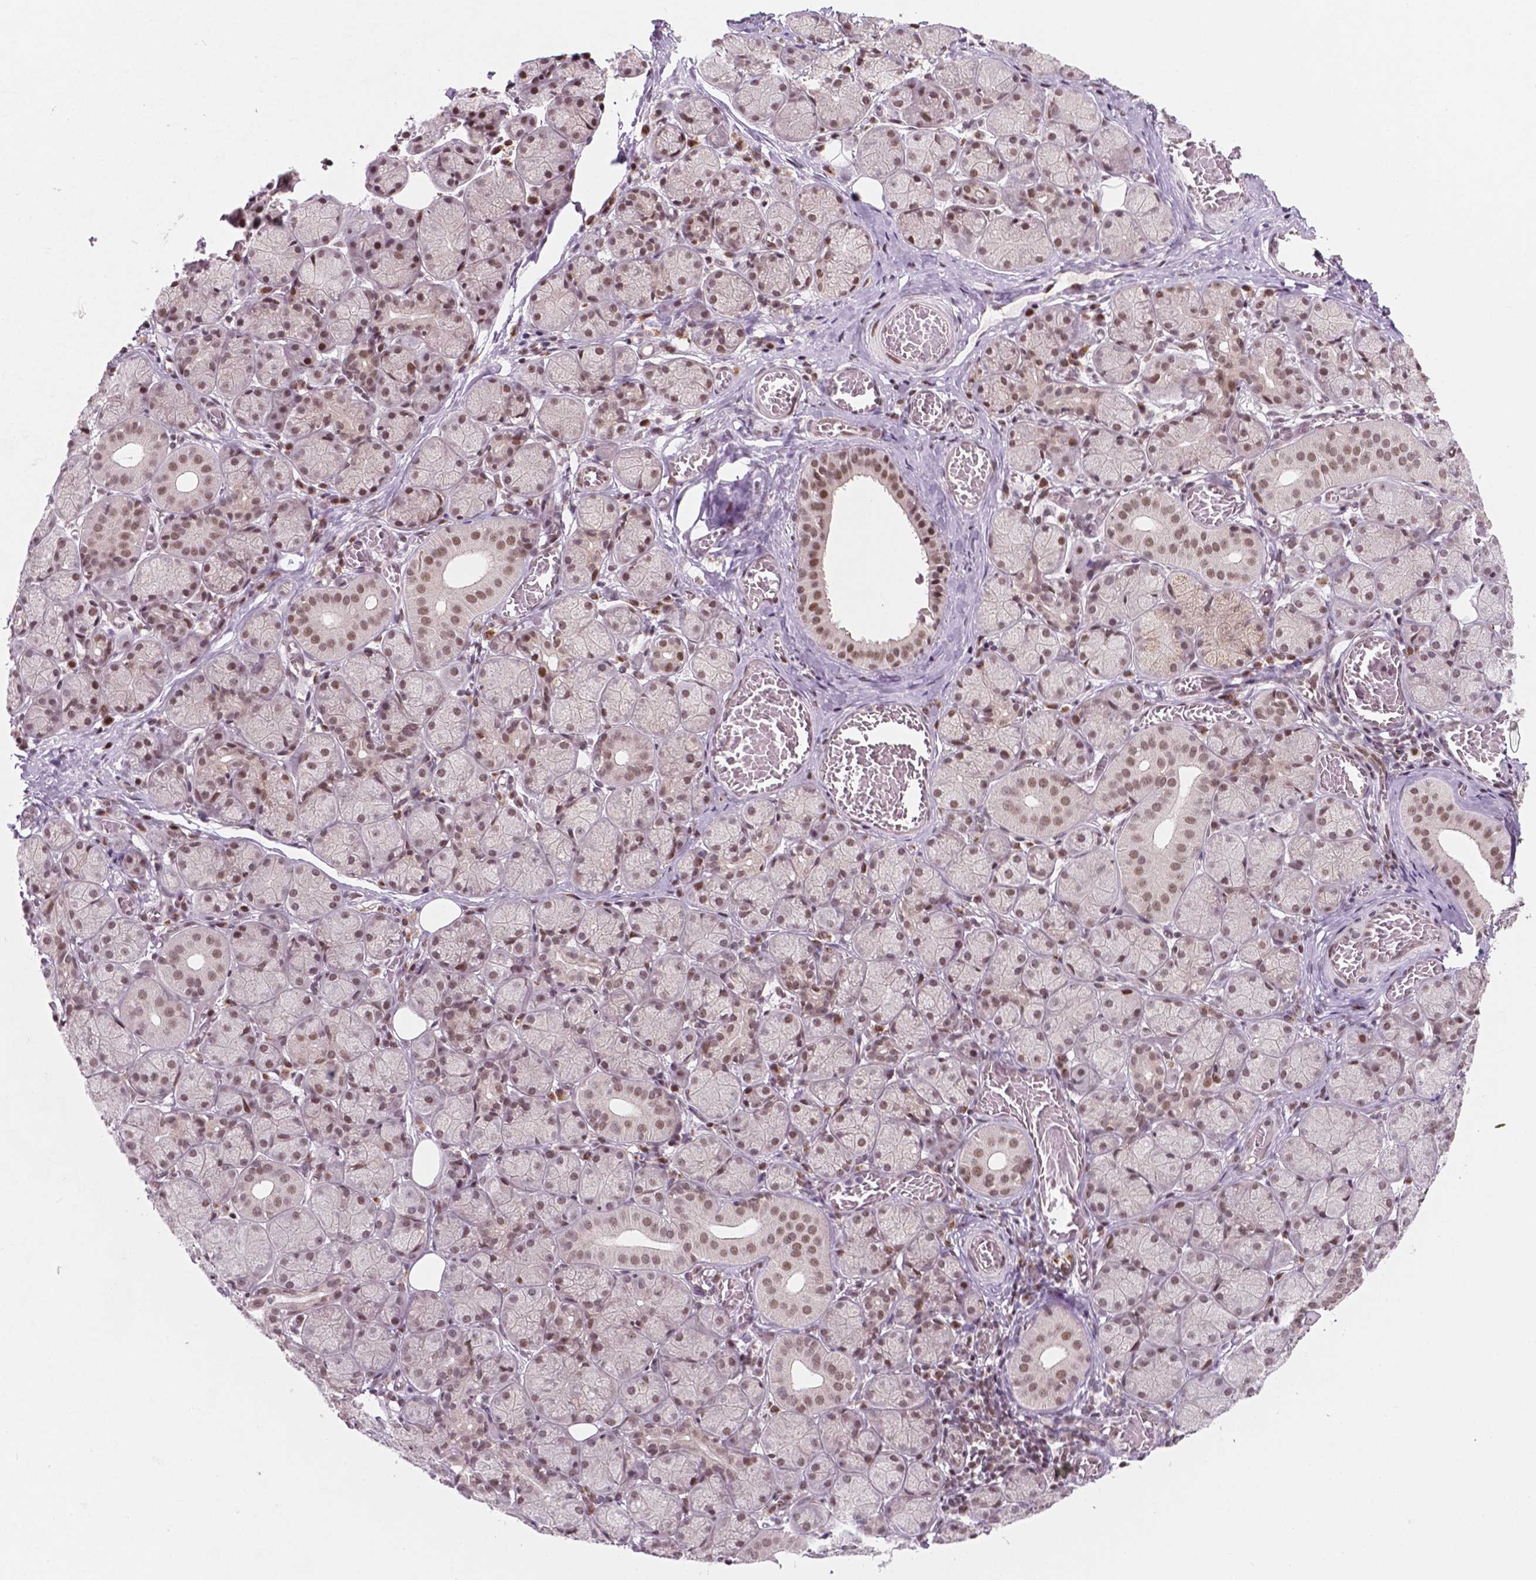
{"staining": {"intensity": "moderate", "quantity": "25%-75%", "location": "nuclear"}, "tissue": "salivary gland", "cell_type": "Glandular cells", "image_type": "normal", "snomed": [{"axis": "morphology", "description": "Normal tissue, NOS"}, {"axis": "topography", "description": "Salivary gland"}, {"axis": "topography", "description": "Peripheral nerve tissue"}], "caption": "Glandular cells show moderate nuclear staining in approximately 25%-75% of cells in benign salivary gland. (Stains: DAB (3,3'-diaminobenzidine) in brown, nuclei in blue, Microscopy: brightfield microscopy at high magnification).", "gene": "PER2", "patient": {"sex": "female", "age": 24}}